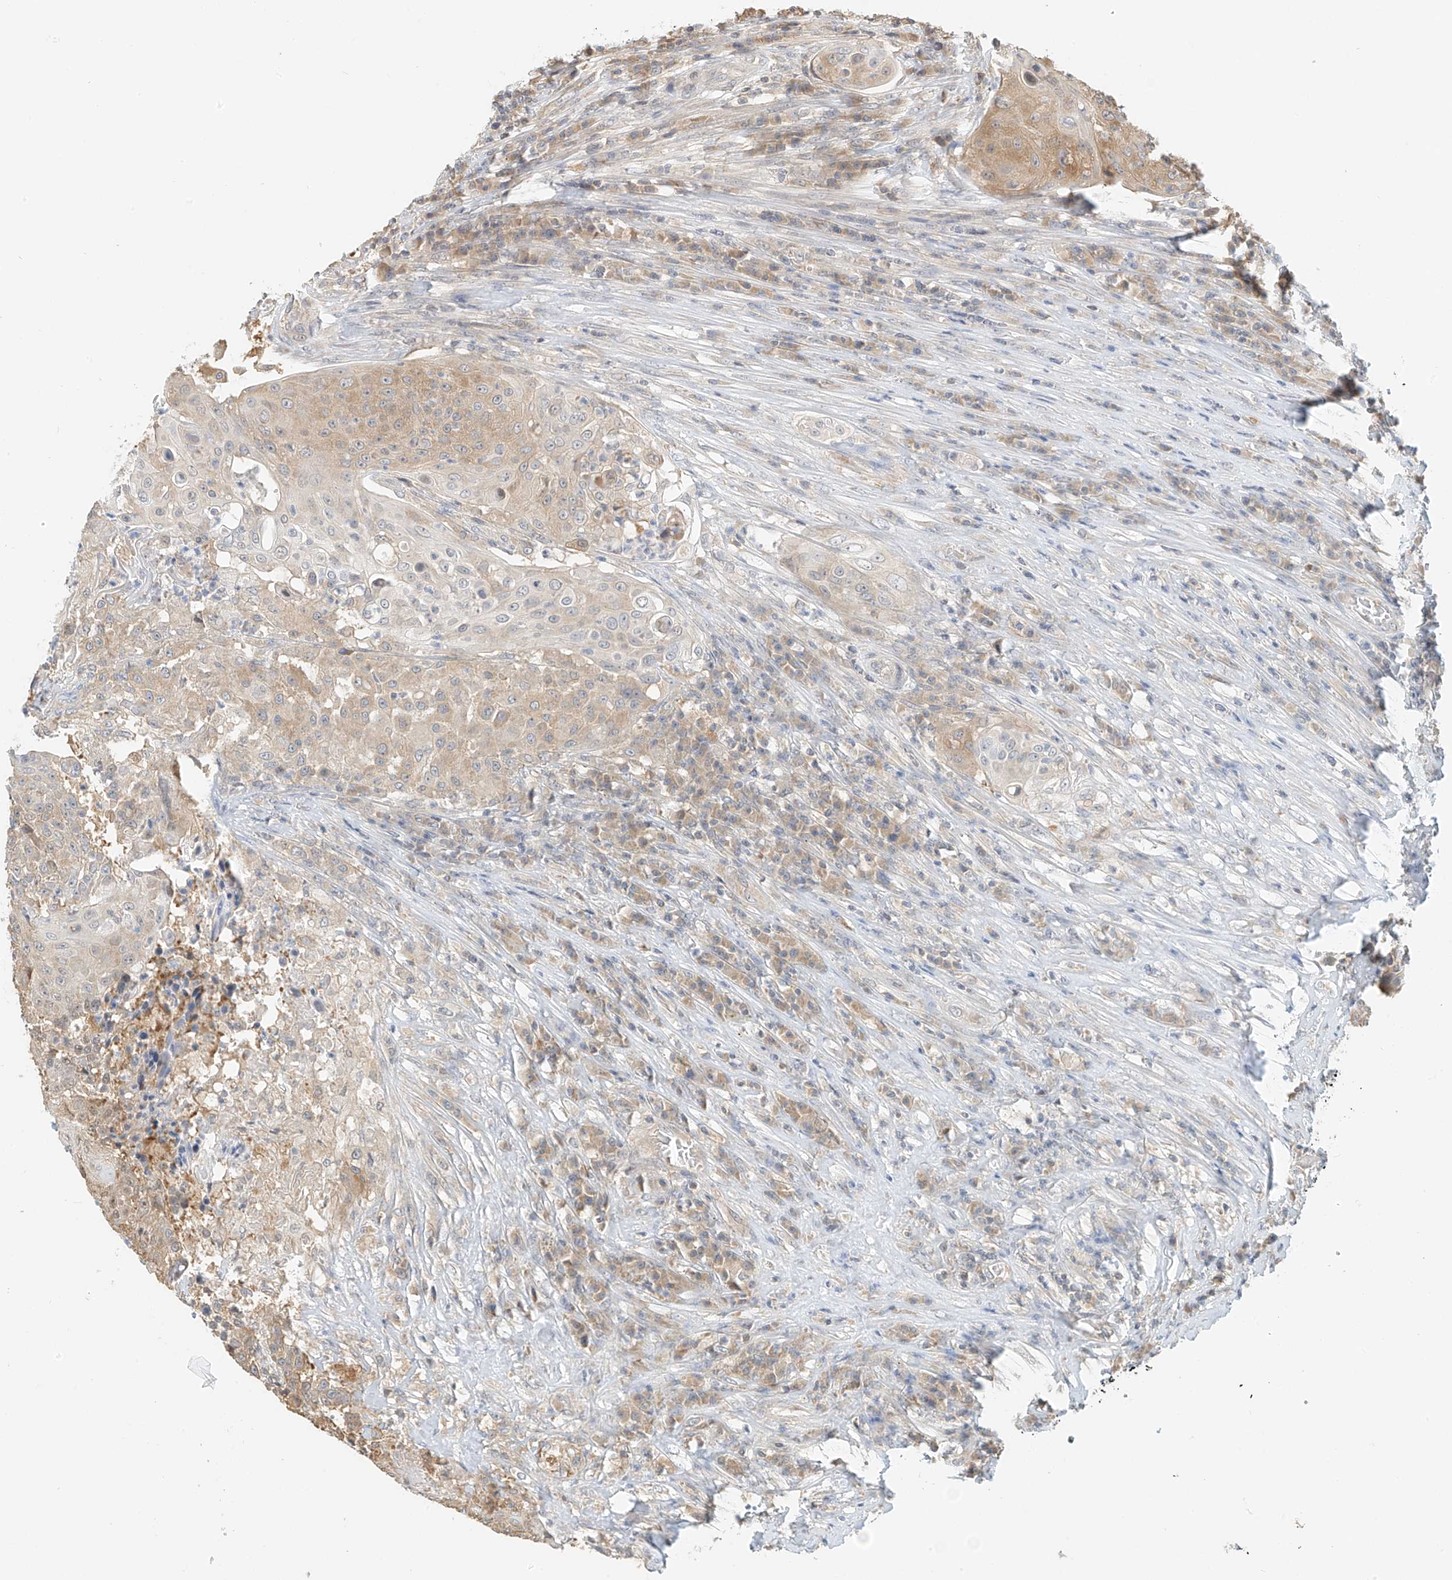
{"staining": {"intensity": "moderate", "quantity": "25%-75%", "location": "cytoplasmic/membranous"}, "tissue": "urothelial cancer", "cell_type": "Tumor cells", "image_type": "cancer", "snomed": [{"axis": "morphology", "description": "Urothelial carcinoma, High grade"}, {"axis": "topography", "description": "Urinary bladder"}], "caption": "Urothelial cancer stained for a protein displays moderate cytoplasmic/membranous positivity in tumor cells.", "gene": "PPA2", "patient": {"sex": "female", "age": 63}}